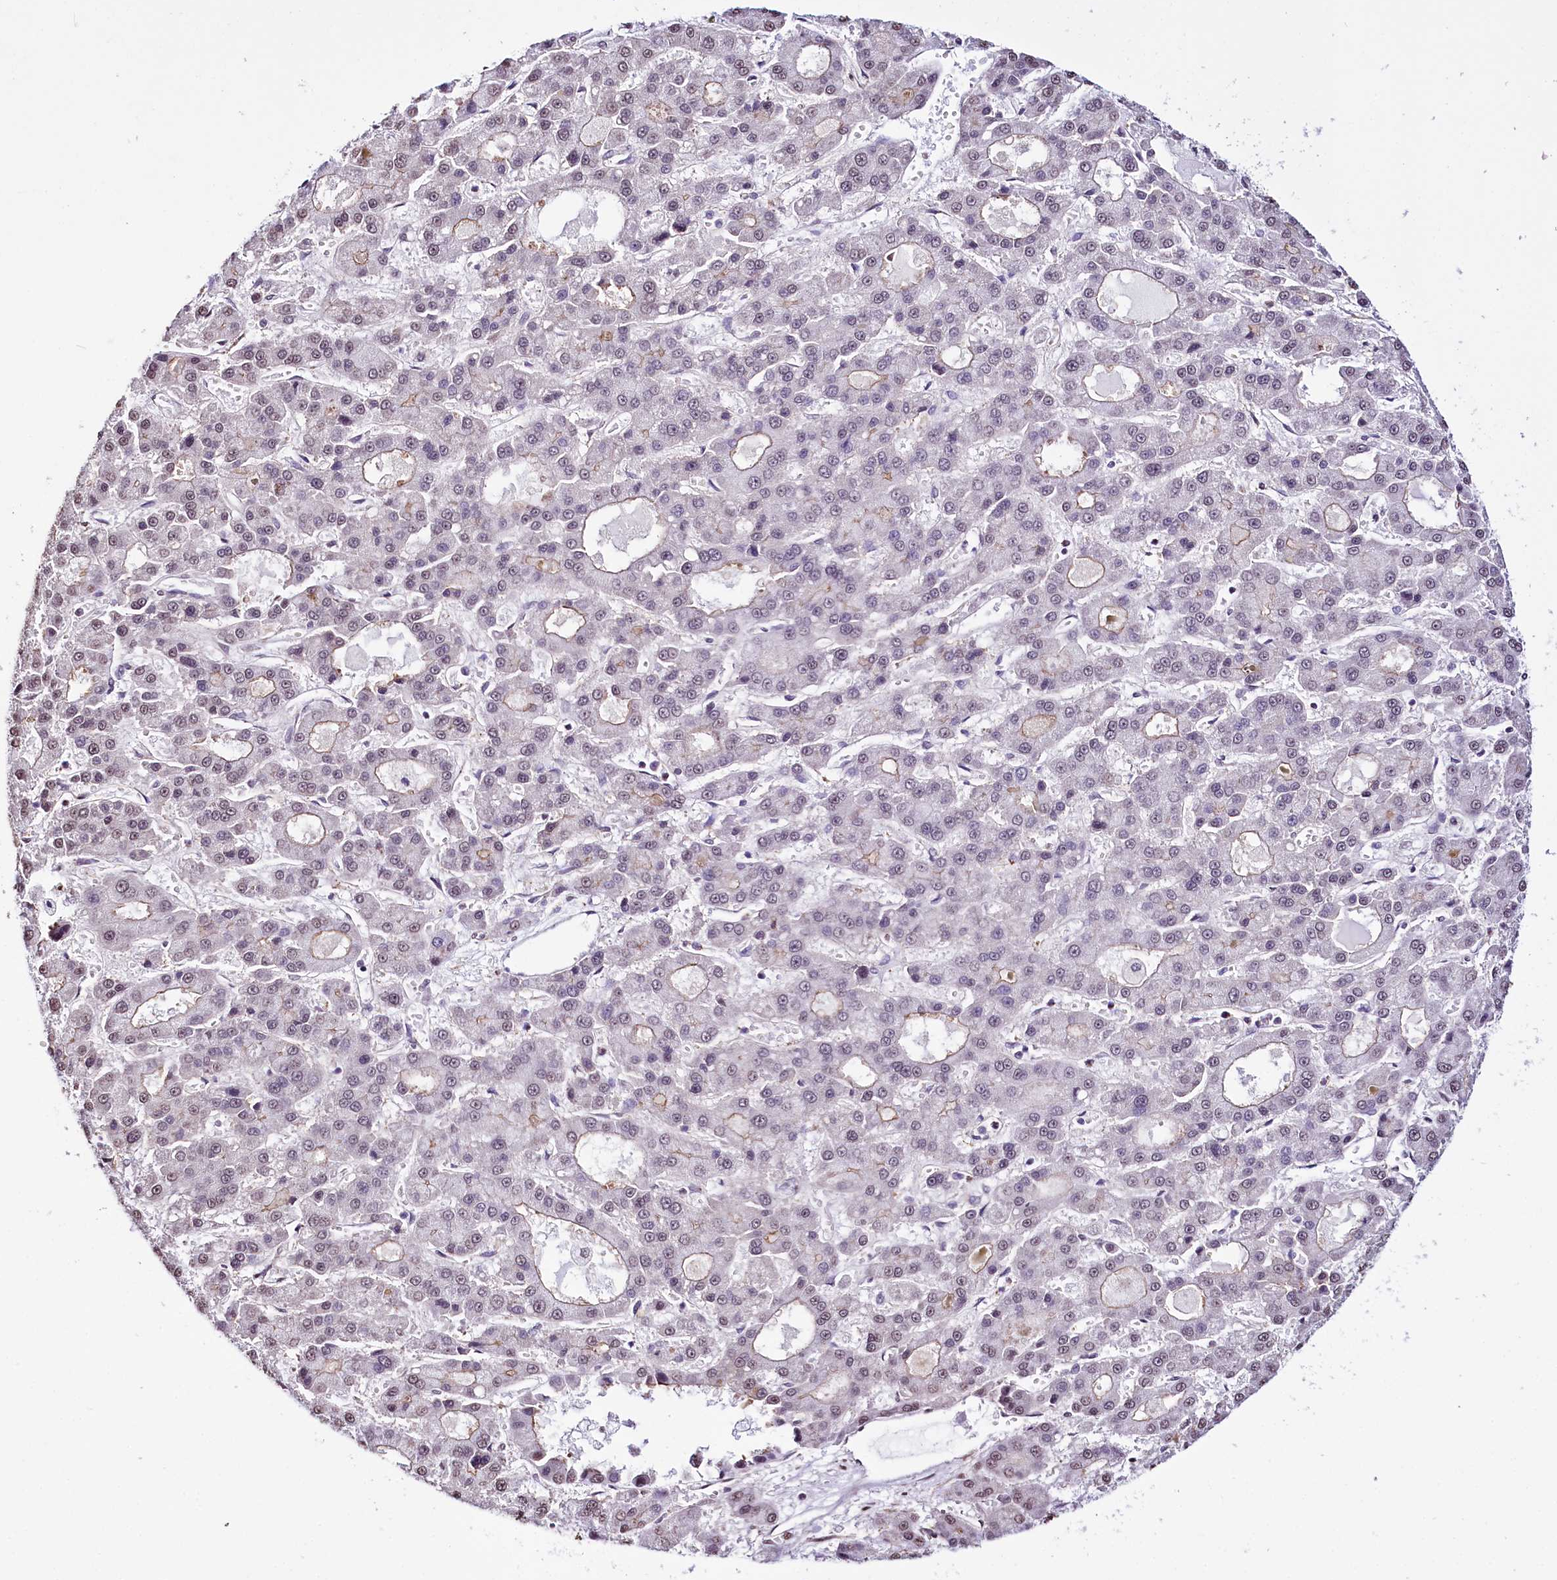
{"staining": {"intensity": "negative", "quantity": "none", "location": "none"}, "tissue": "liver cancer", "cell_type": "Tumor cells", "image_type": "cancer", "snomed": [{"axis": "morphology", "description": "Carcinoma, Hepatocellular, NOS"}, {"axis": "topography", "description": "Liver"}], "caption": "The photomicrograph displays no staining of tumor cells in liver hepatocellular carcinoma.", "gene": "ST7", "patient": {"sex": "male", "age": 70}}